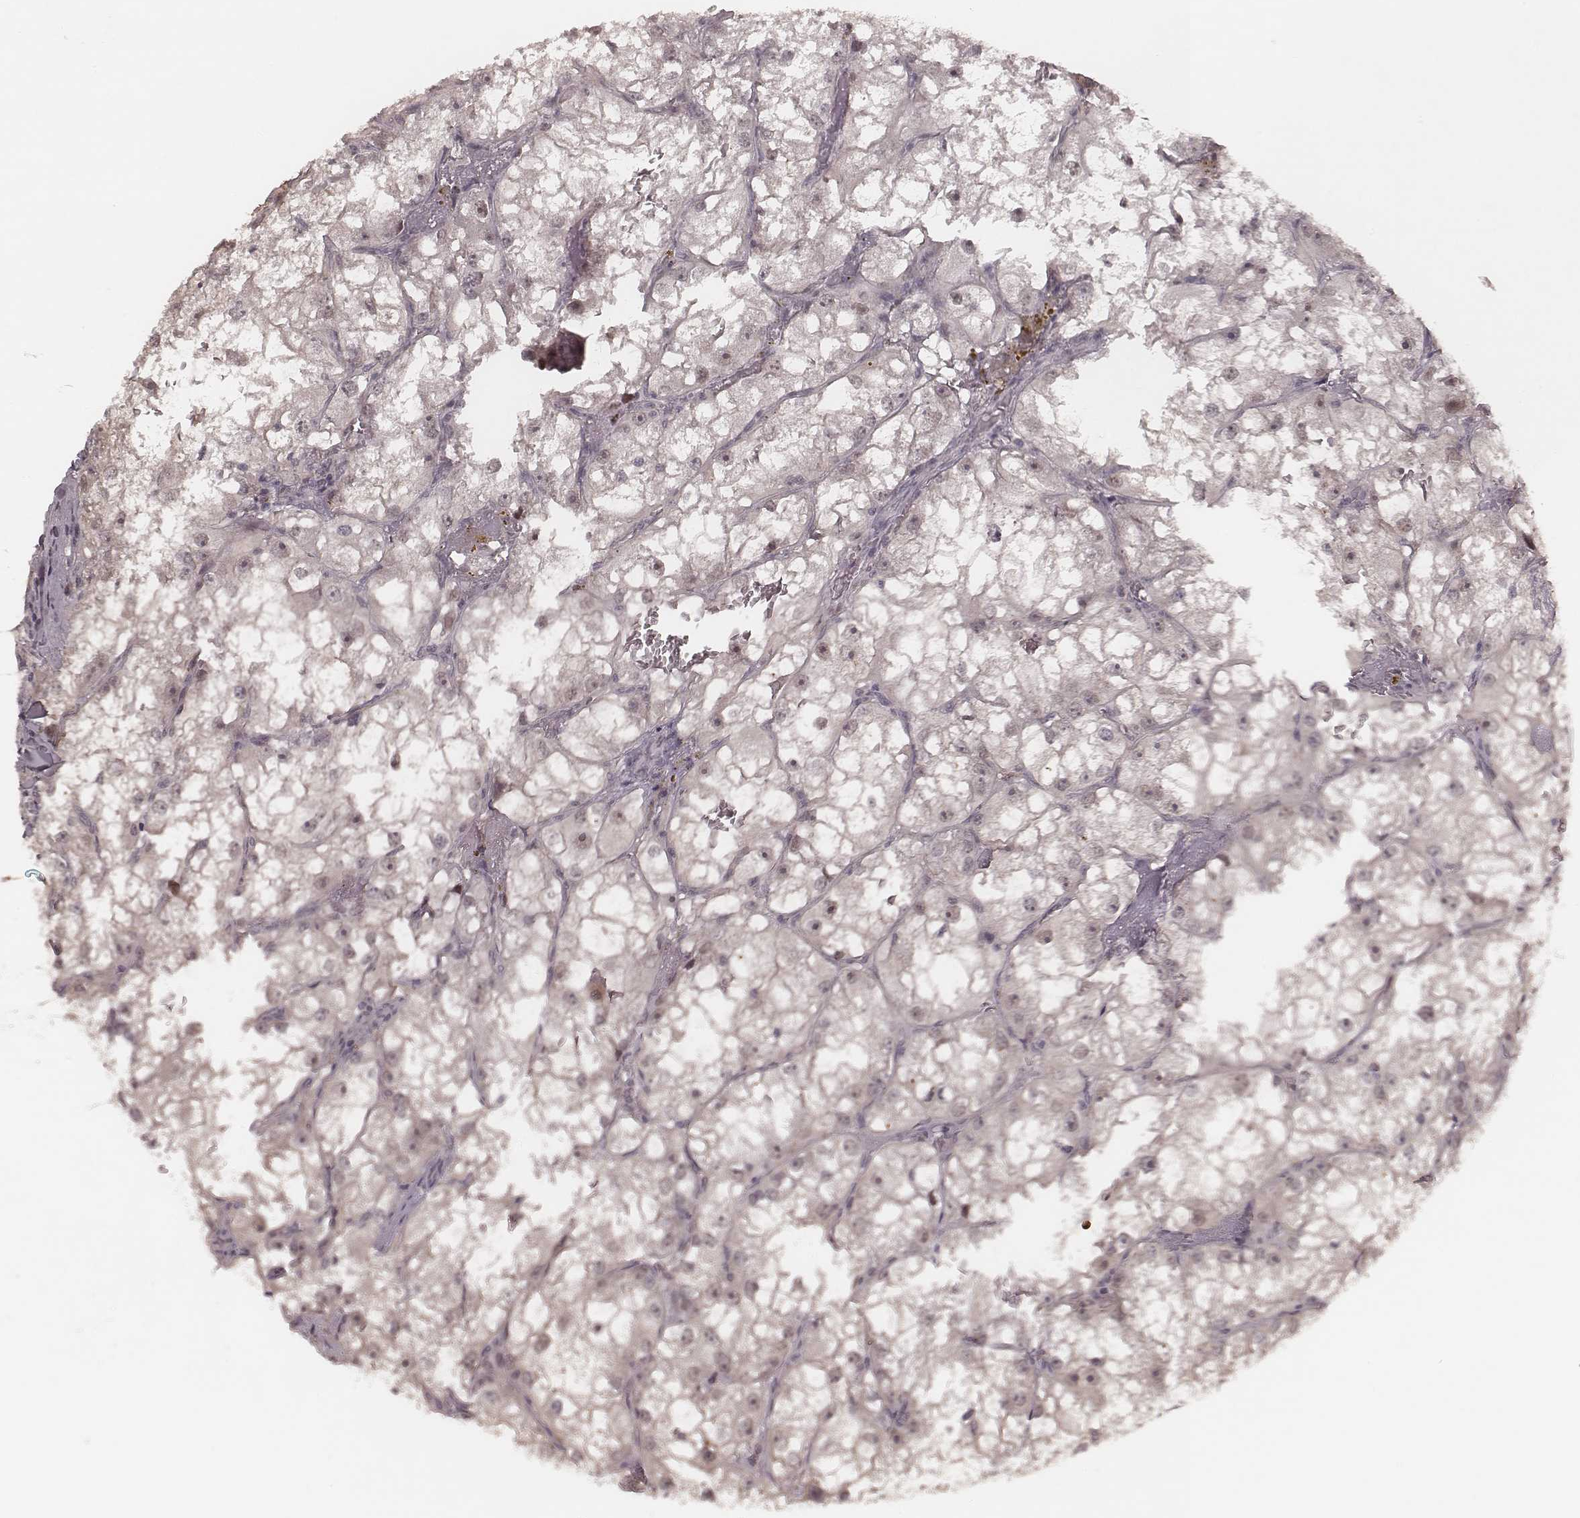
{"staining": {"intensity": "negative", "quantity": "none", "location": "none"}, "tissue": "renal cancer", "cell_type": "Tumor cells", "image_type": "cancer", "snomed": [{"axis": "morphology", "description": "Adenocarcinoma, NOS"}, {"axis": "topography", "description": "Kidney"}], "caption": "This histopathology image is of adenocarcinoma (renal) stained with immunohistochemistry to label a protein in brown with the nuclei are counter-stained blue. There is no positivity in tumor cells.", "gene": "FAM13B", "patient": {"sex": "male", "age": 59}}